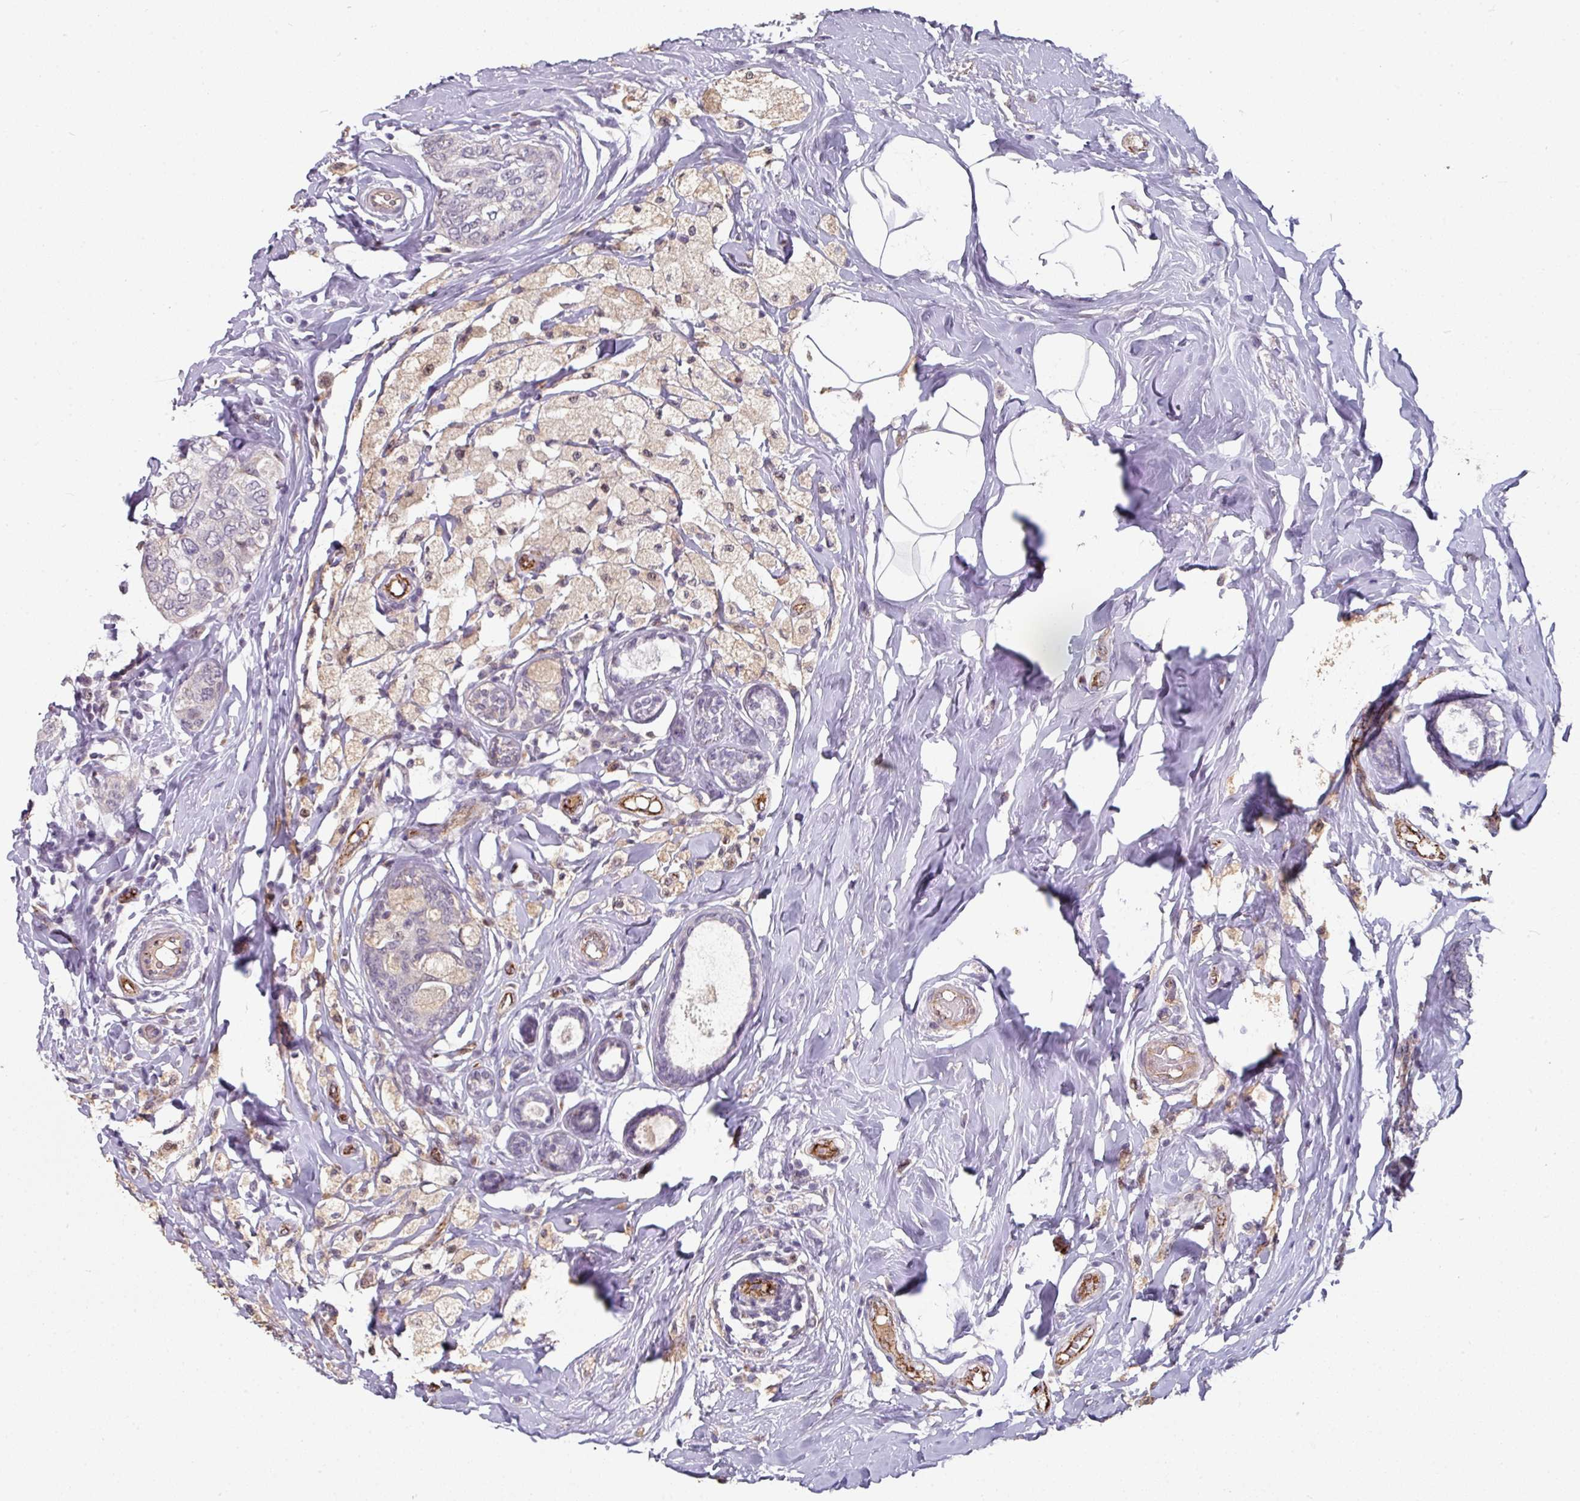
{"staining": {"intensity": "negative", "quantity": "none", "location": "none"}, "tissue": "breast cancer", "cell_type": "Tumor cells", "image_type": "cancer", "snomed": [{"axis": "morphology", "description": "Lobular carcinoma"}, {"axis": "topography", "description": "Breast"}], "caption": "Protein analysis of breast cancer shows no significant expression in tumor cells. Brightfield microscopy of immunohistochemistry stained with DAB (3,3'-diaminobenzidine) (brown) and hematoxylin (blue), captured at high magnification.", "gene": "SIDT2", "patient": {"sex": "female", "age": 51}}